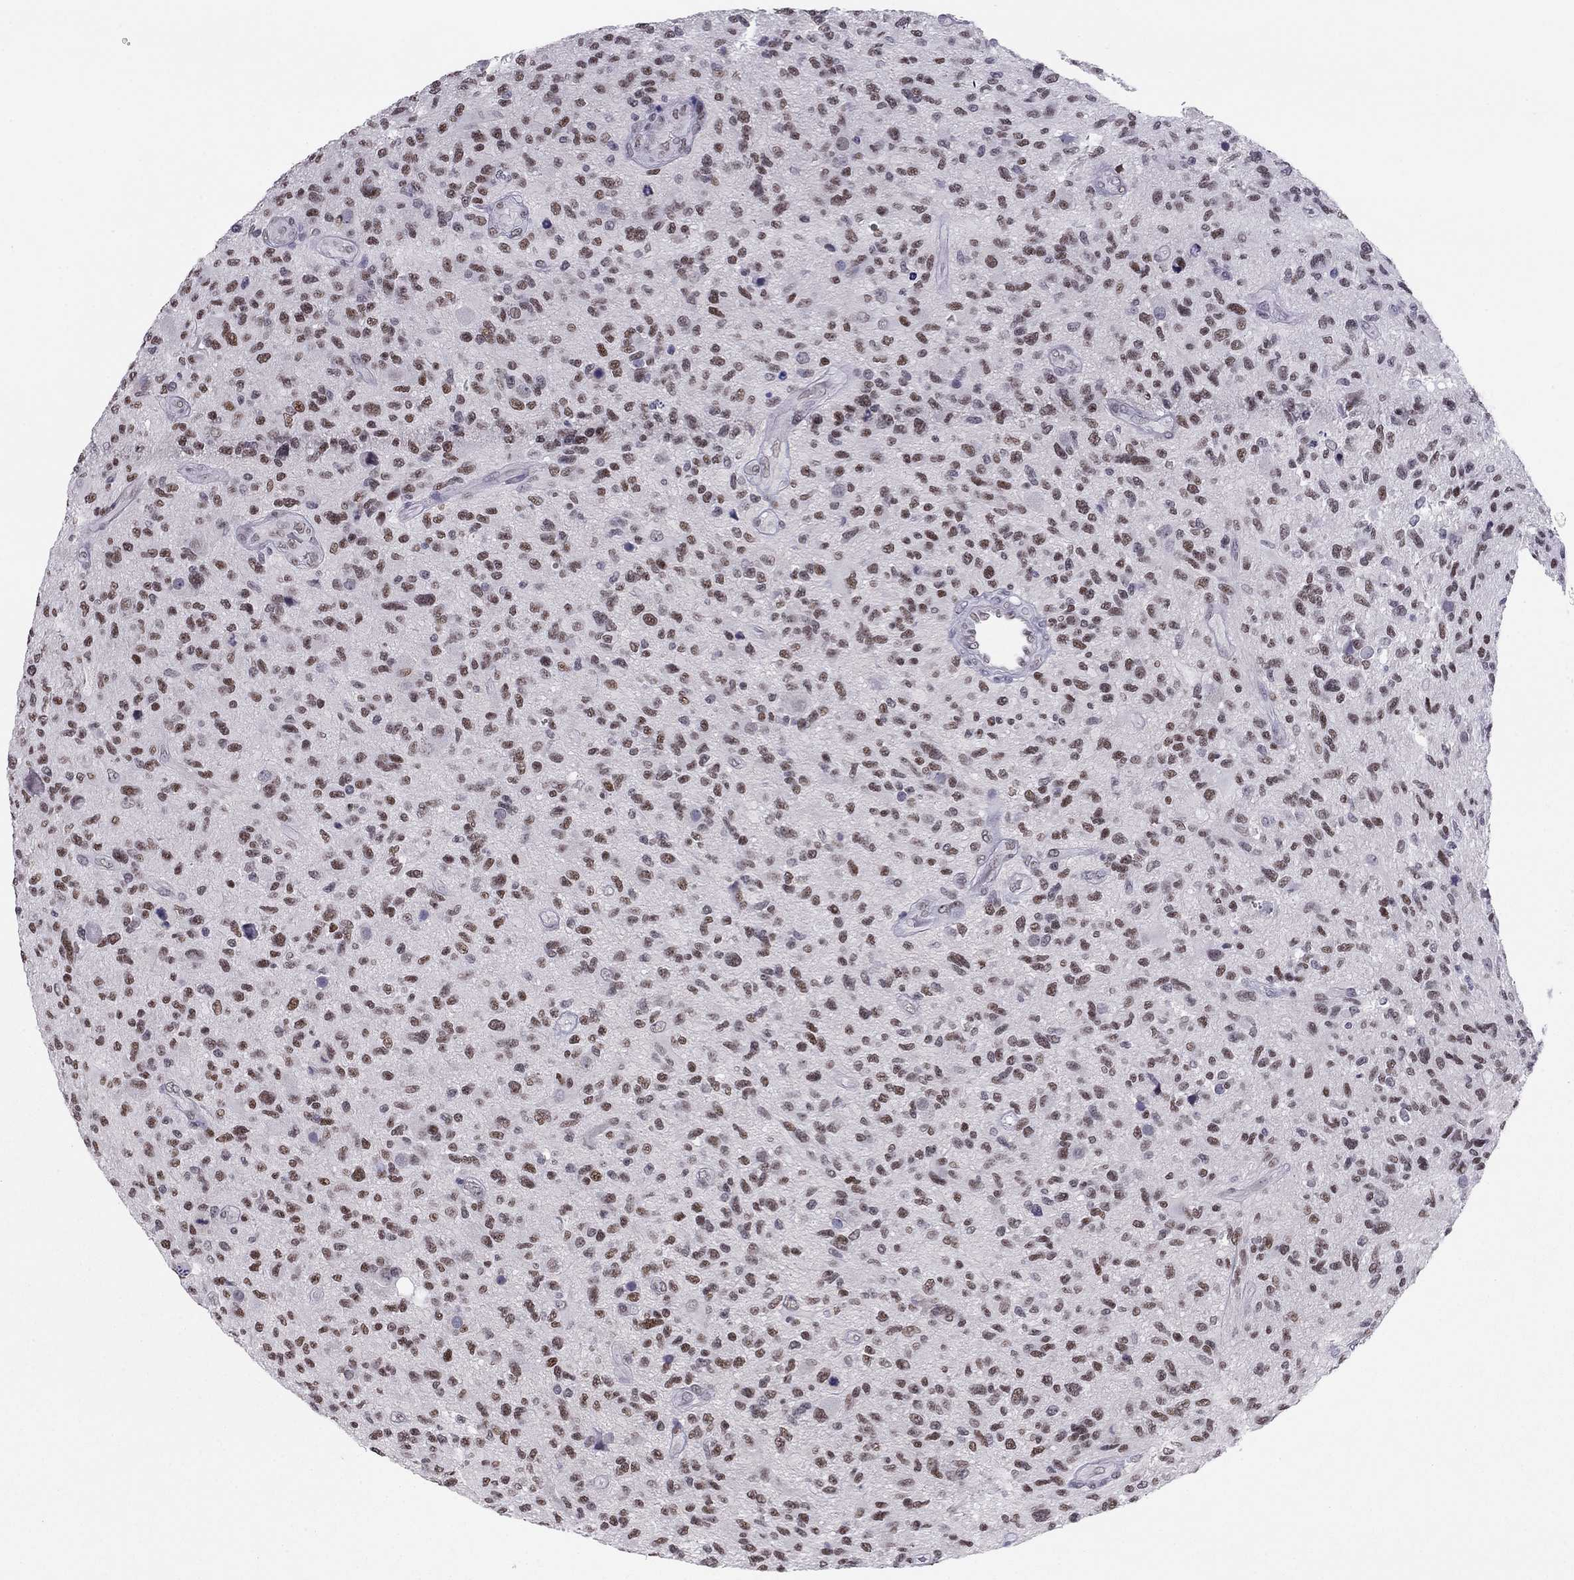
{"staining": {"intensity": "strong", "quantity": ">75%", "location": "nuclear"}, "tissue": "glioma", "cell_type": "Tumor cells", "image_type": "cancer", "snomed": [{"axis": "morphology", "description": "Glioma, malignant, High grade"}, {"axis": "topography", "description": "Brain"}], "caption": "A photomicrograph showing strong nuclear staining in about >75% of tumor cells in glioma, as visualized by brown immunohistochemical staining.", "gene": "DOT1L", "patient": {"sex": "male", "age": 47}}